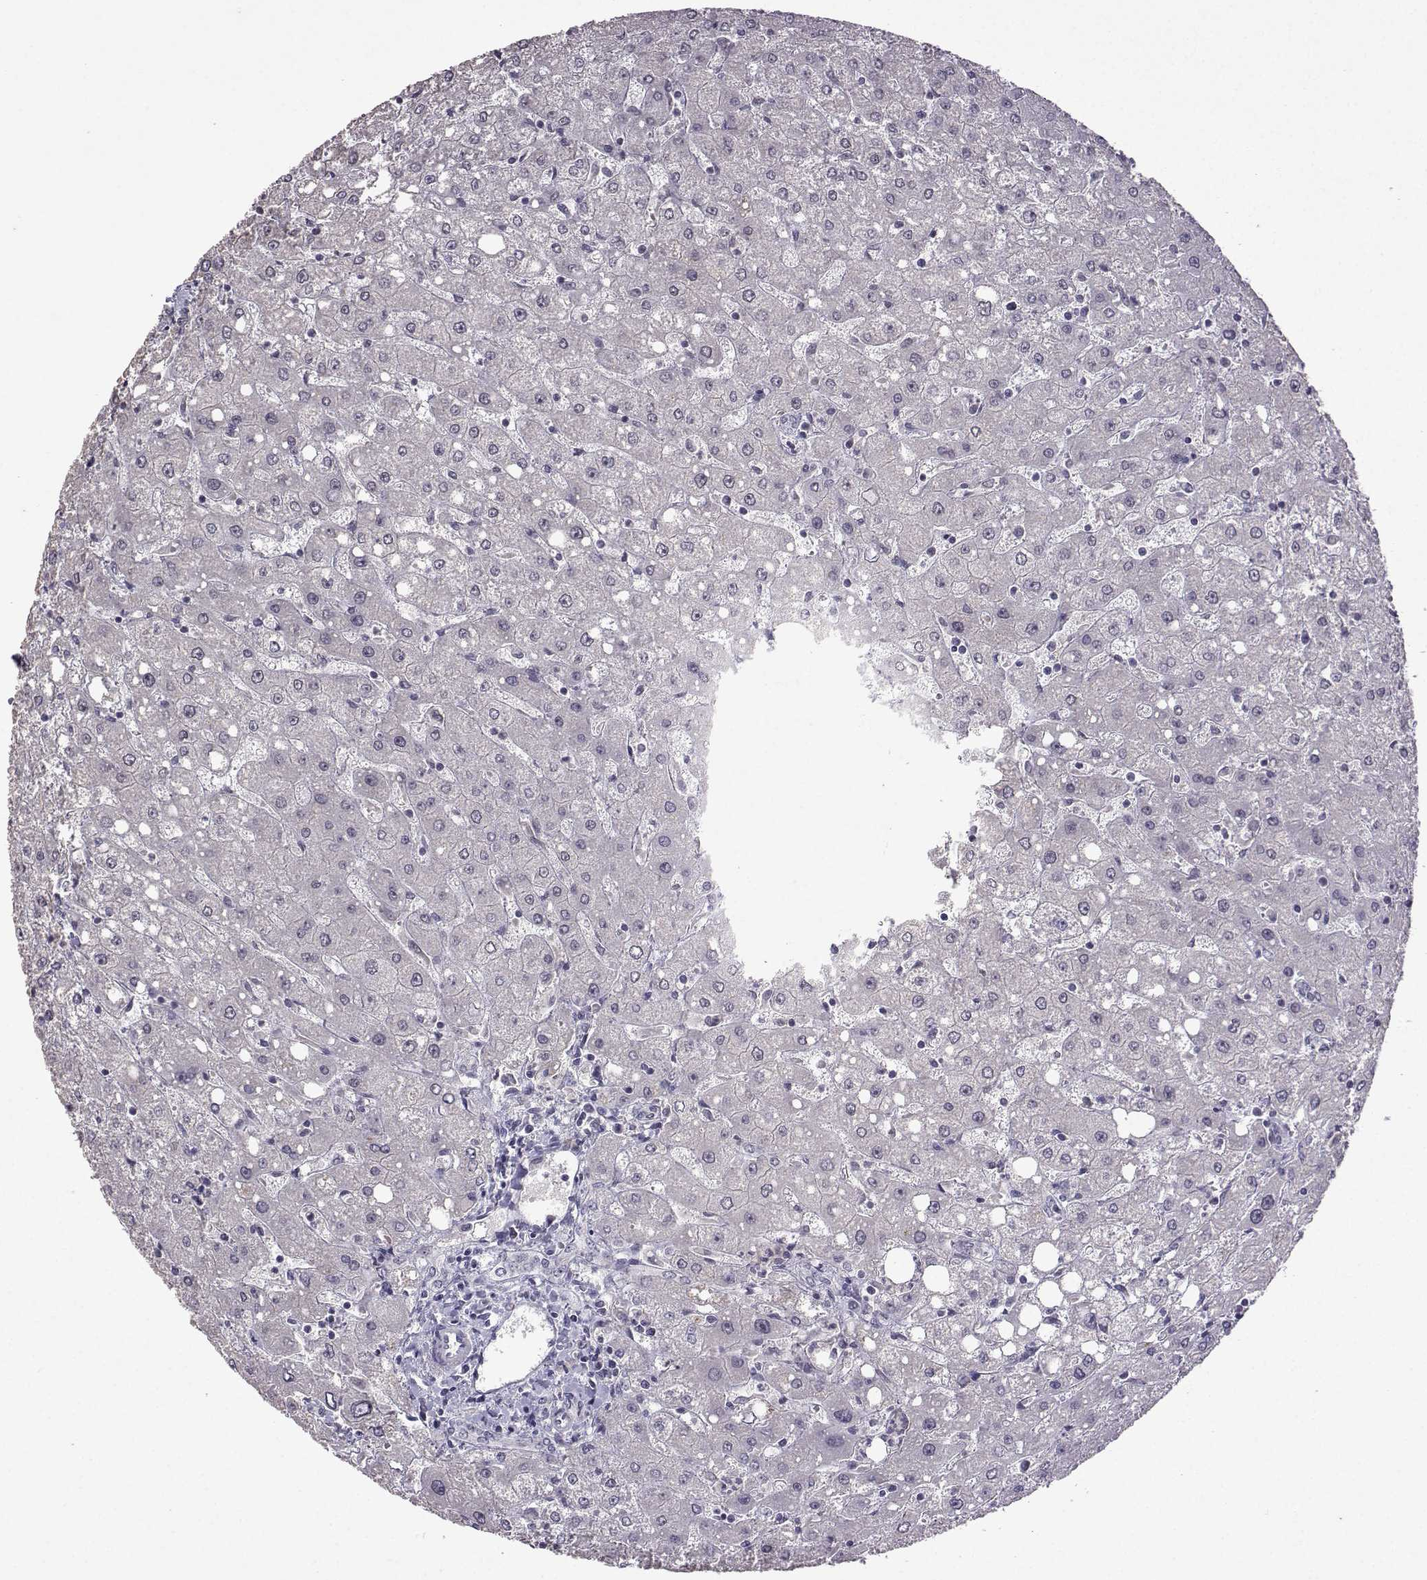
{"staining": {"intensity": "negative", "quantity": "none", "location": "none"}, "tissue": "liver", "cell_type": "Cholangiocytes", "image_type": "normal", "snomed": [{"axis": "morphology", "description": "Normal tissue, NOS"}, {"axis": "topography", "description": "Liver"}], "caption": "This is an IHC histopathology image of normal human liver. There is no positivity in cholangiocytes.", "gene": "CCL28", "patient": {"sex": "female", "age": 53}}